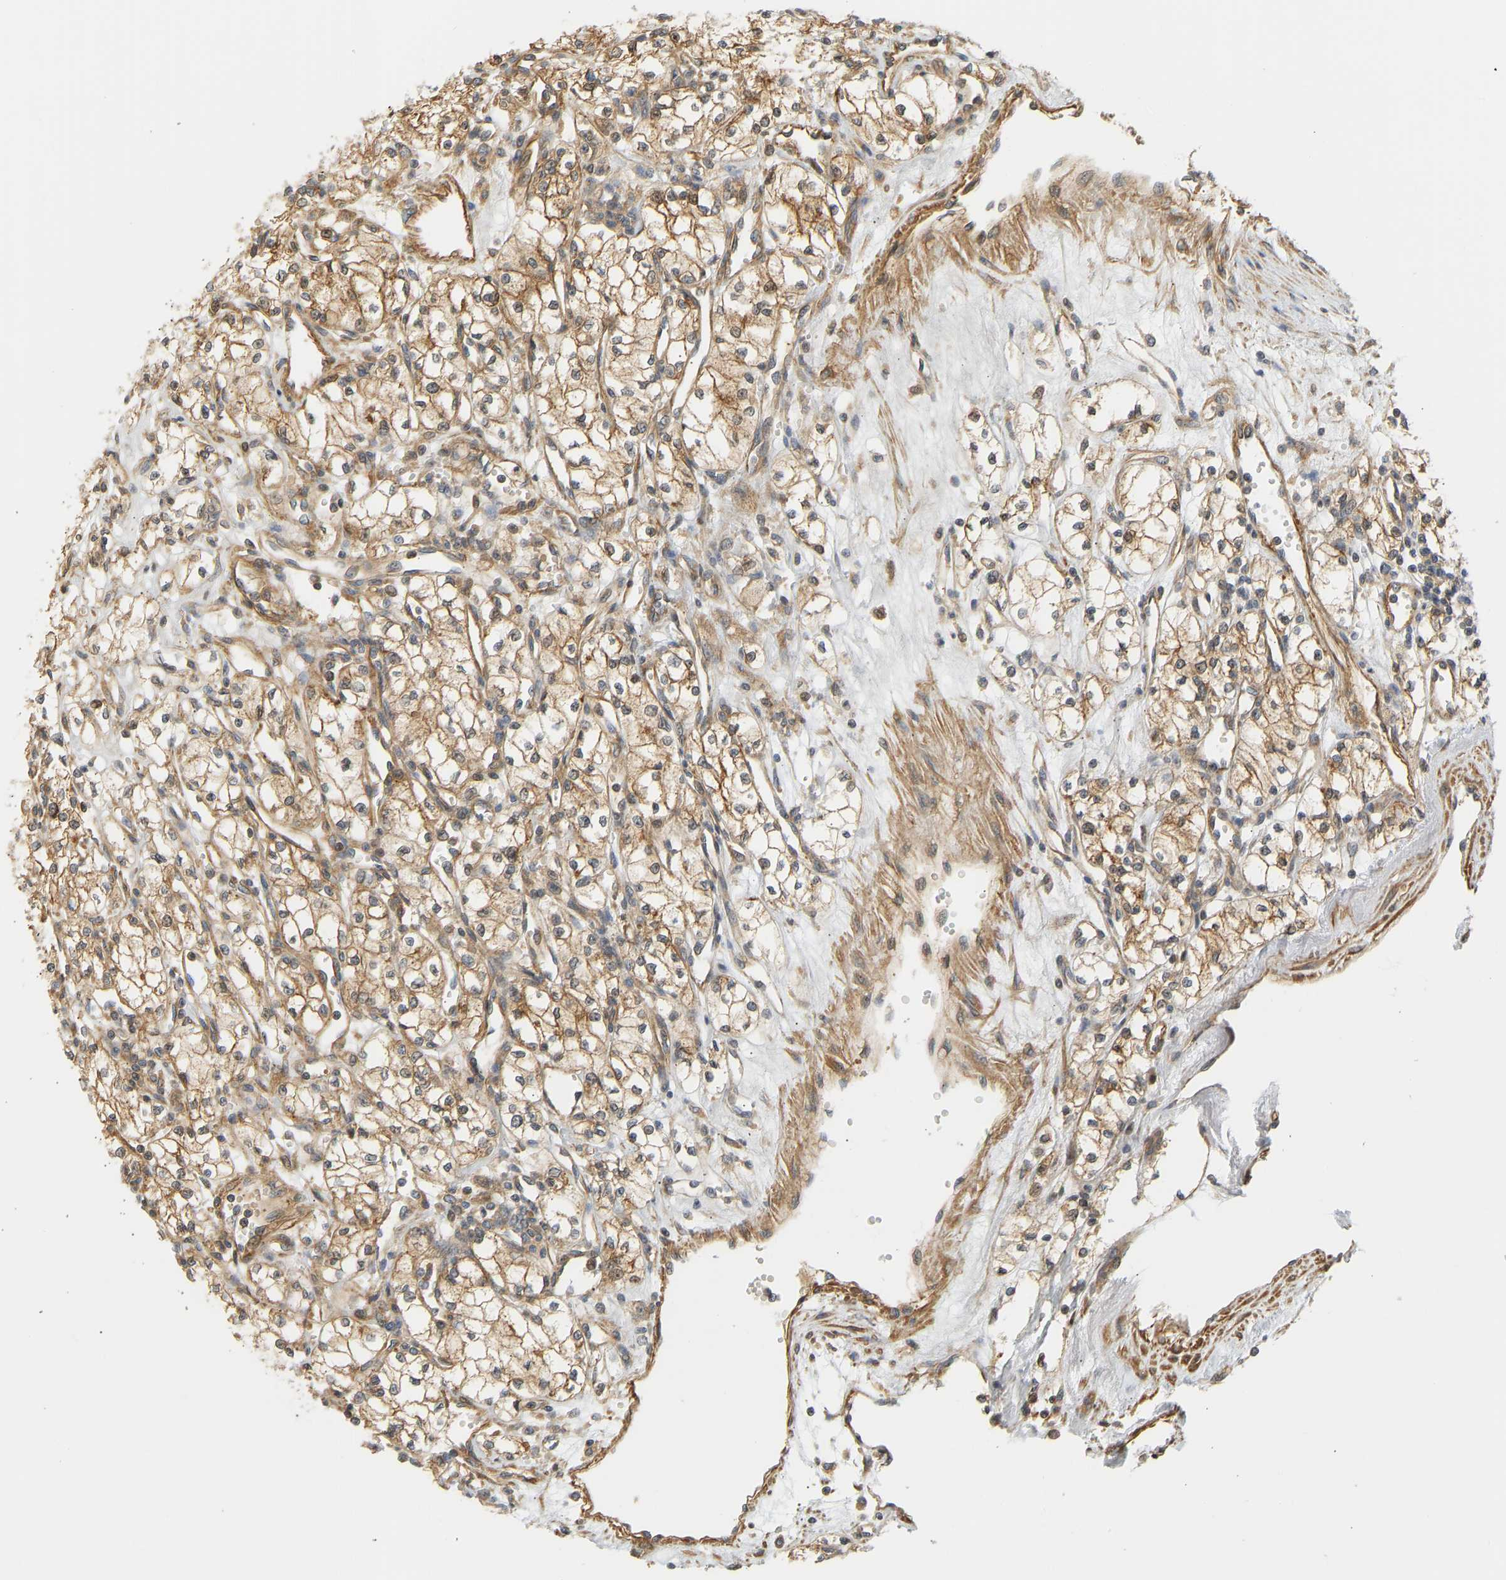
{"staining": {"intensity": "moderate", "quantity": ">75%", "location": "cytoplasmic/membranous"}, "tissue": "renal cancer", "cell_type": "Tumor cells", "image_type": "cancer", "snomed": [{"axis": "morphology", "description": "Adenocarcinoma, NOS"}, {"axis": "topography", "description": "Kidney"}], "caption": "Protein analysis of adenocarcinoma (renal) tissue demonstrates moderate cytoplasmic/membranous expression in approximately >75% of tumor cells. Using DAB (brown) and hematoxylin (blue) stains, captured at high magnification using brightfield microscopy.", "gene": "CEP57", "patient": {"sex": "male", "age": 59}}